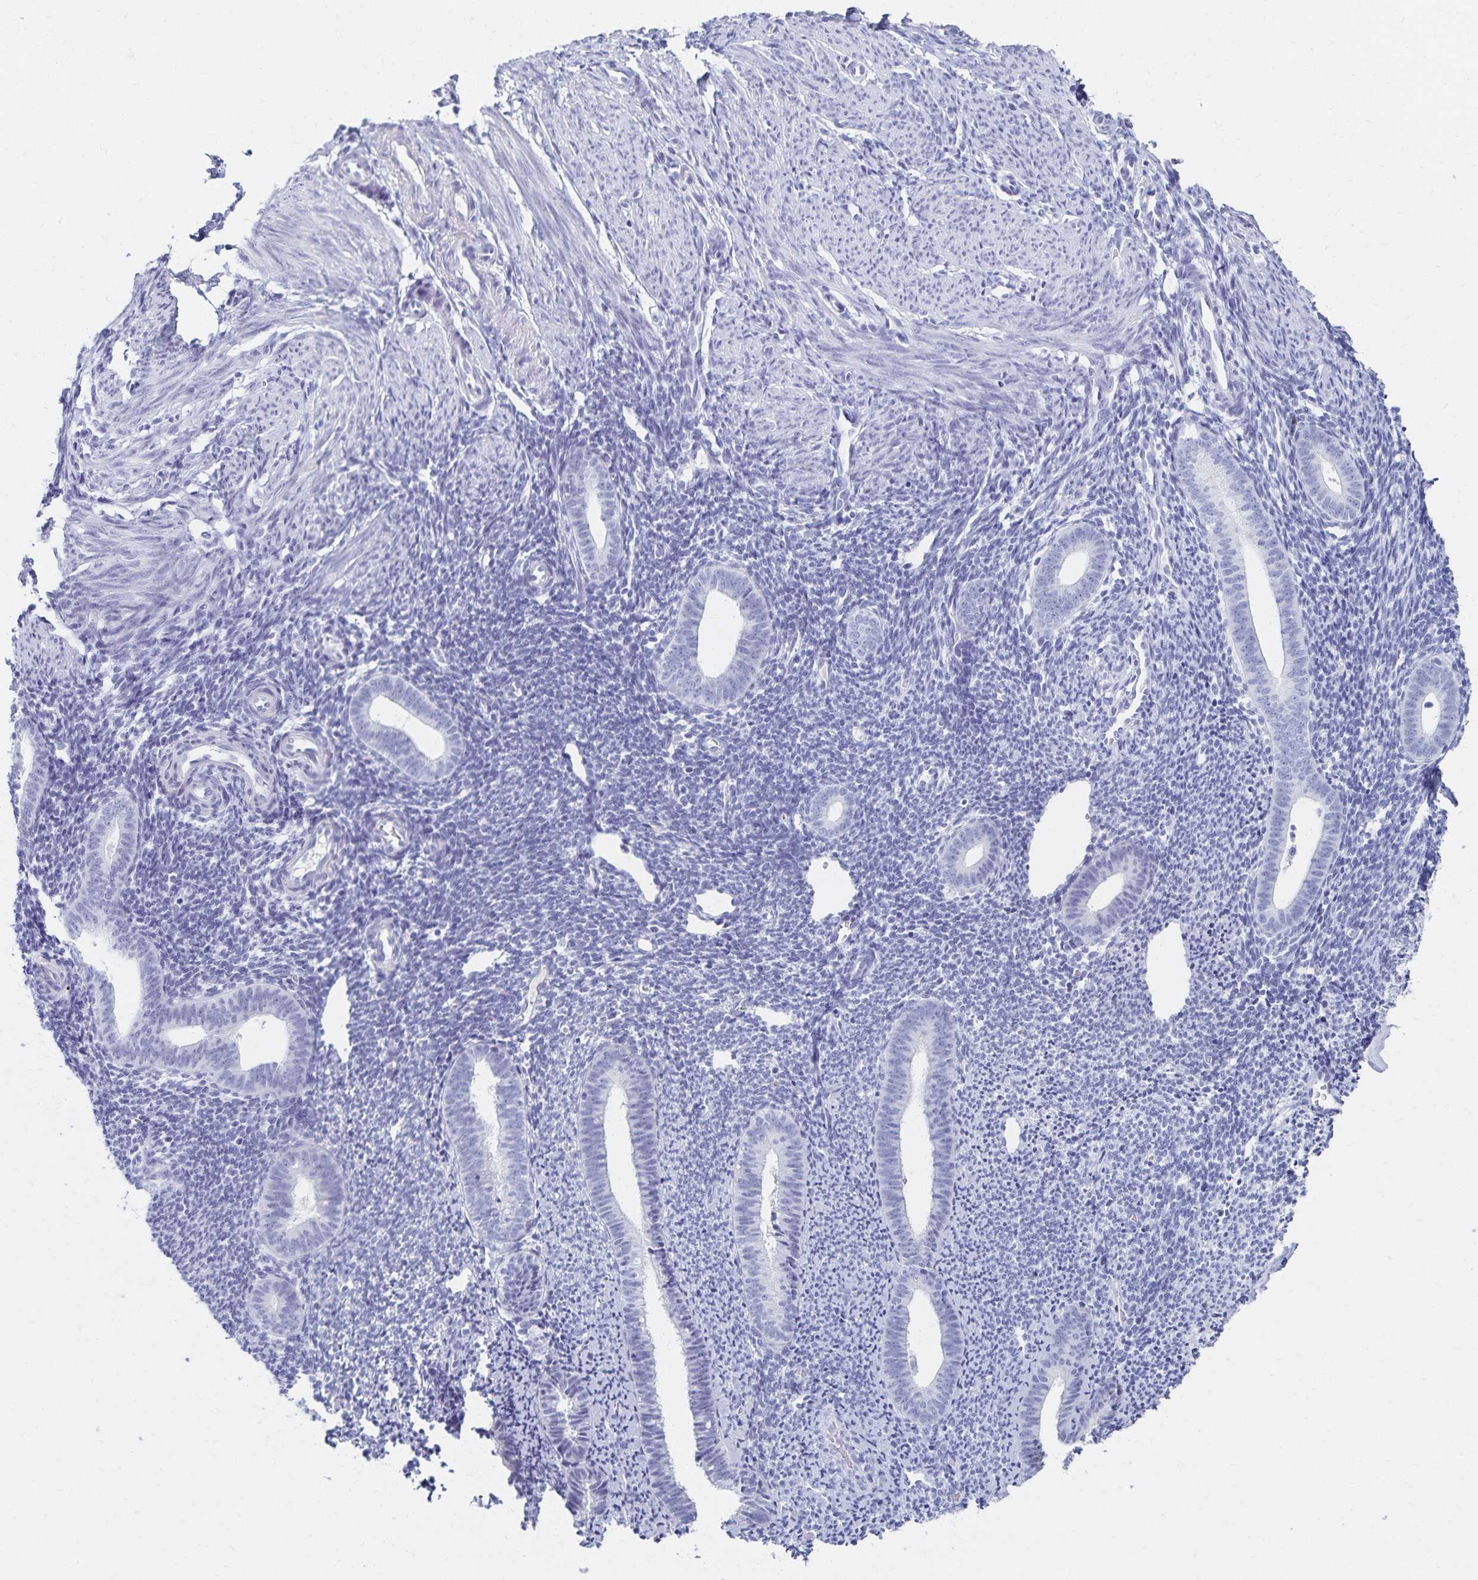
{"staining": {"intensity": "negative", "quantity": "none", "location": "none"}, "tissue": "endometrium", "cell_type": "Cells in endometrial stroma", "image_type": "normal", "snomed": [{"axis": "morphology", "description": "Normal tissue, NOS"}, {"axis": "topography", "description": "Endometrium"}], "caption": "This is a image of IHC staining of normal endometrium, which shows no staining in cells in endometrial stroma. (DAB (3,3'-diaminobenzidine) IHC with hematoxylin counter stain).", "gene": "C2orf50", "patient": {"sex": "female", "age": 39}}